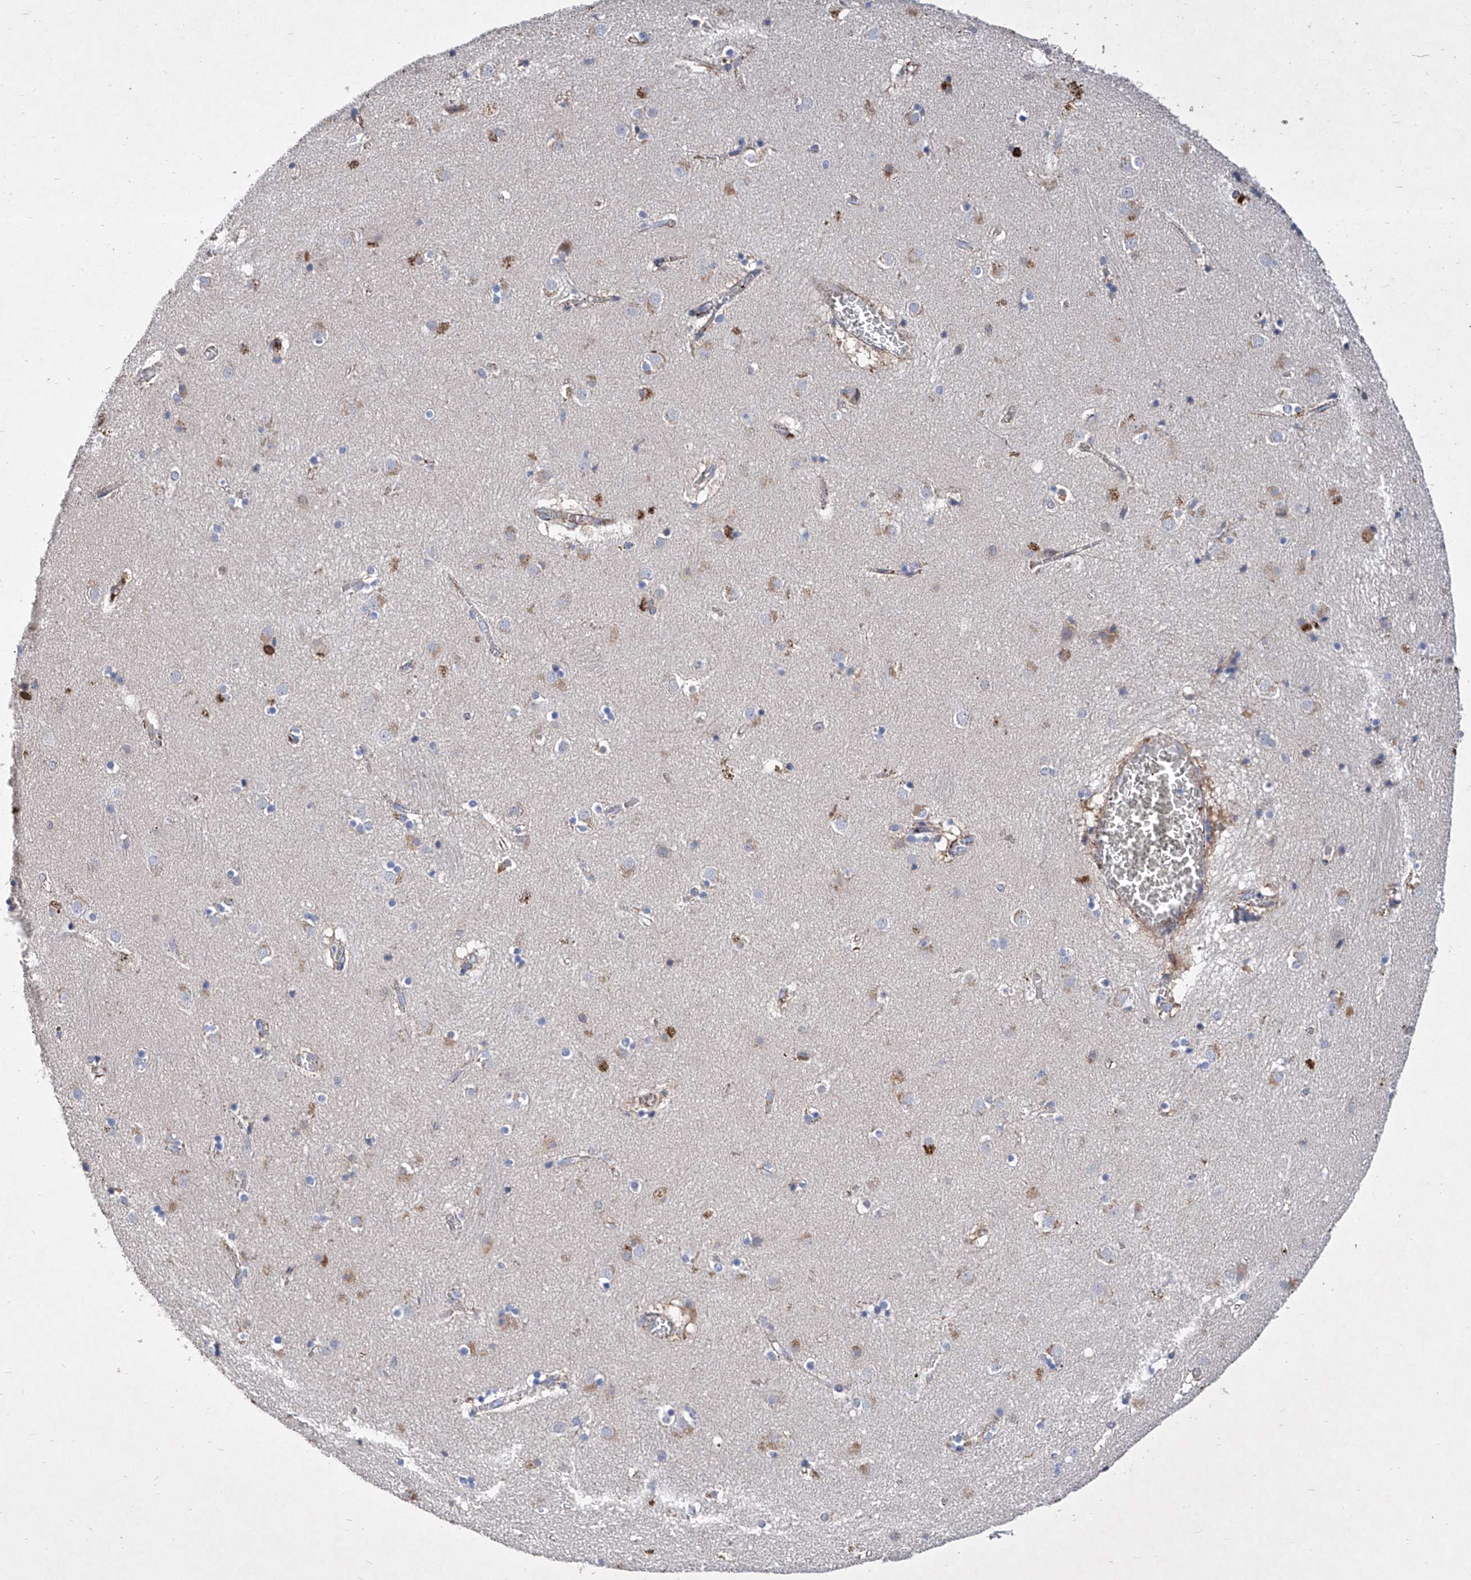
{"staining": {"intensity": "moderate", "quantity": "<25%", "location": "cytoplasmic/membranous"}, "tissue": "caudate", "cell_type": "Glial cells", "image_type": "normal", "snomed": [{"axis": "morphology", "description": "Normal tissue, NOS"}, {"axis": "topography", "description": "Lateral ventricle wall"}], "caption": "The photomicrograph demonstrates a brown stain indicating the presence of a protein in the cytoplasmic/membranous of glial cells in caudate. Nuclei are stained in blue.", "gene": "GPT", "patient": {"sex": "male", "age": 70}}